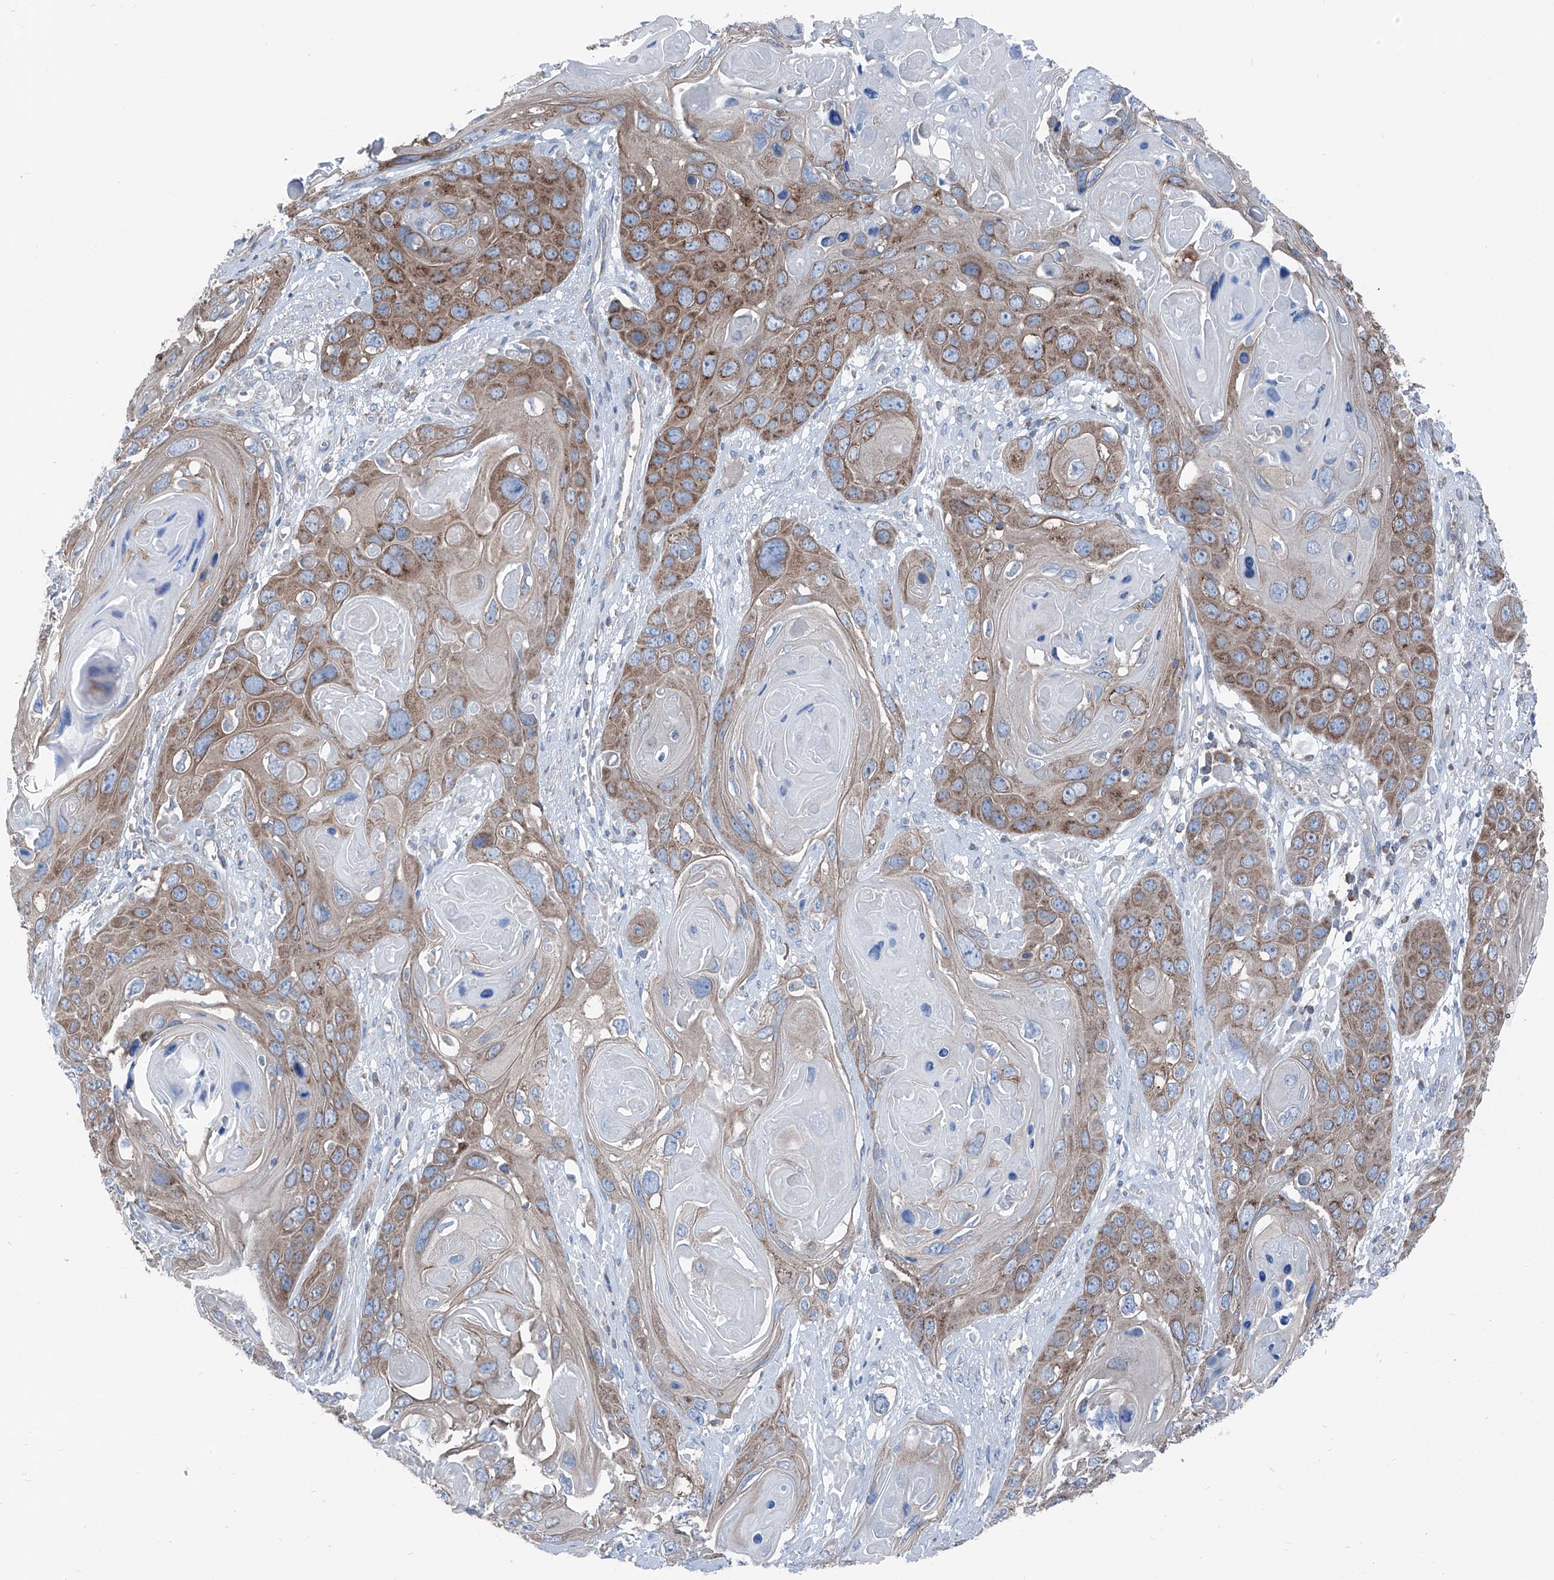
{"staining": {"intensity": "moderate", "quantity": ">75%", "location": "cytoplasmic/membranous"}, "tissue": "skin cancer", "cell_type": "Tumor cells", "image_type": "cancer", "snomed": [{"axis": "morphology", "description": "Squamous cell carcinoma, NOS"}, {"axis": "topography", "description": "Skin"}], "caption": "Approximately >75% of tumor cells in skin squamous cell carcinoma display moderate cytoplasmic/membranous protein staining as visualized by brown immunohistochemical staining.", "gene": "GPAT3", "patient": {"sex": "male", "age": 55}}